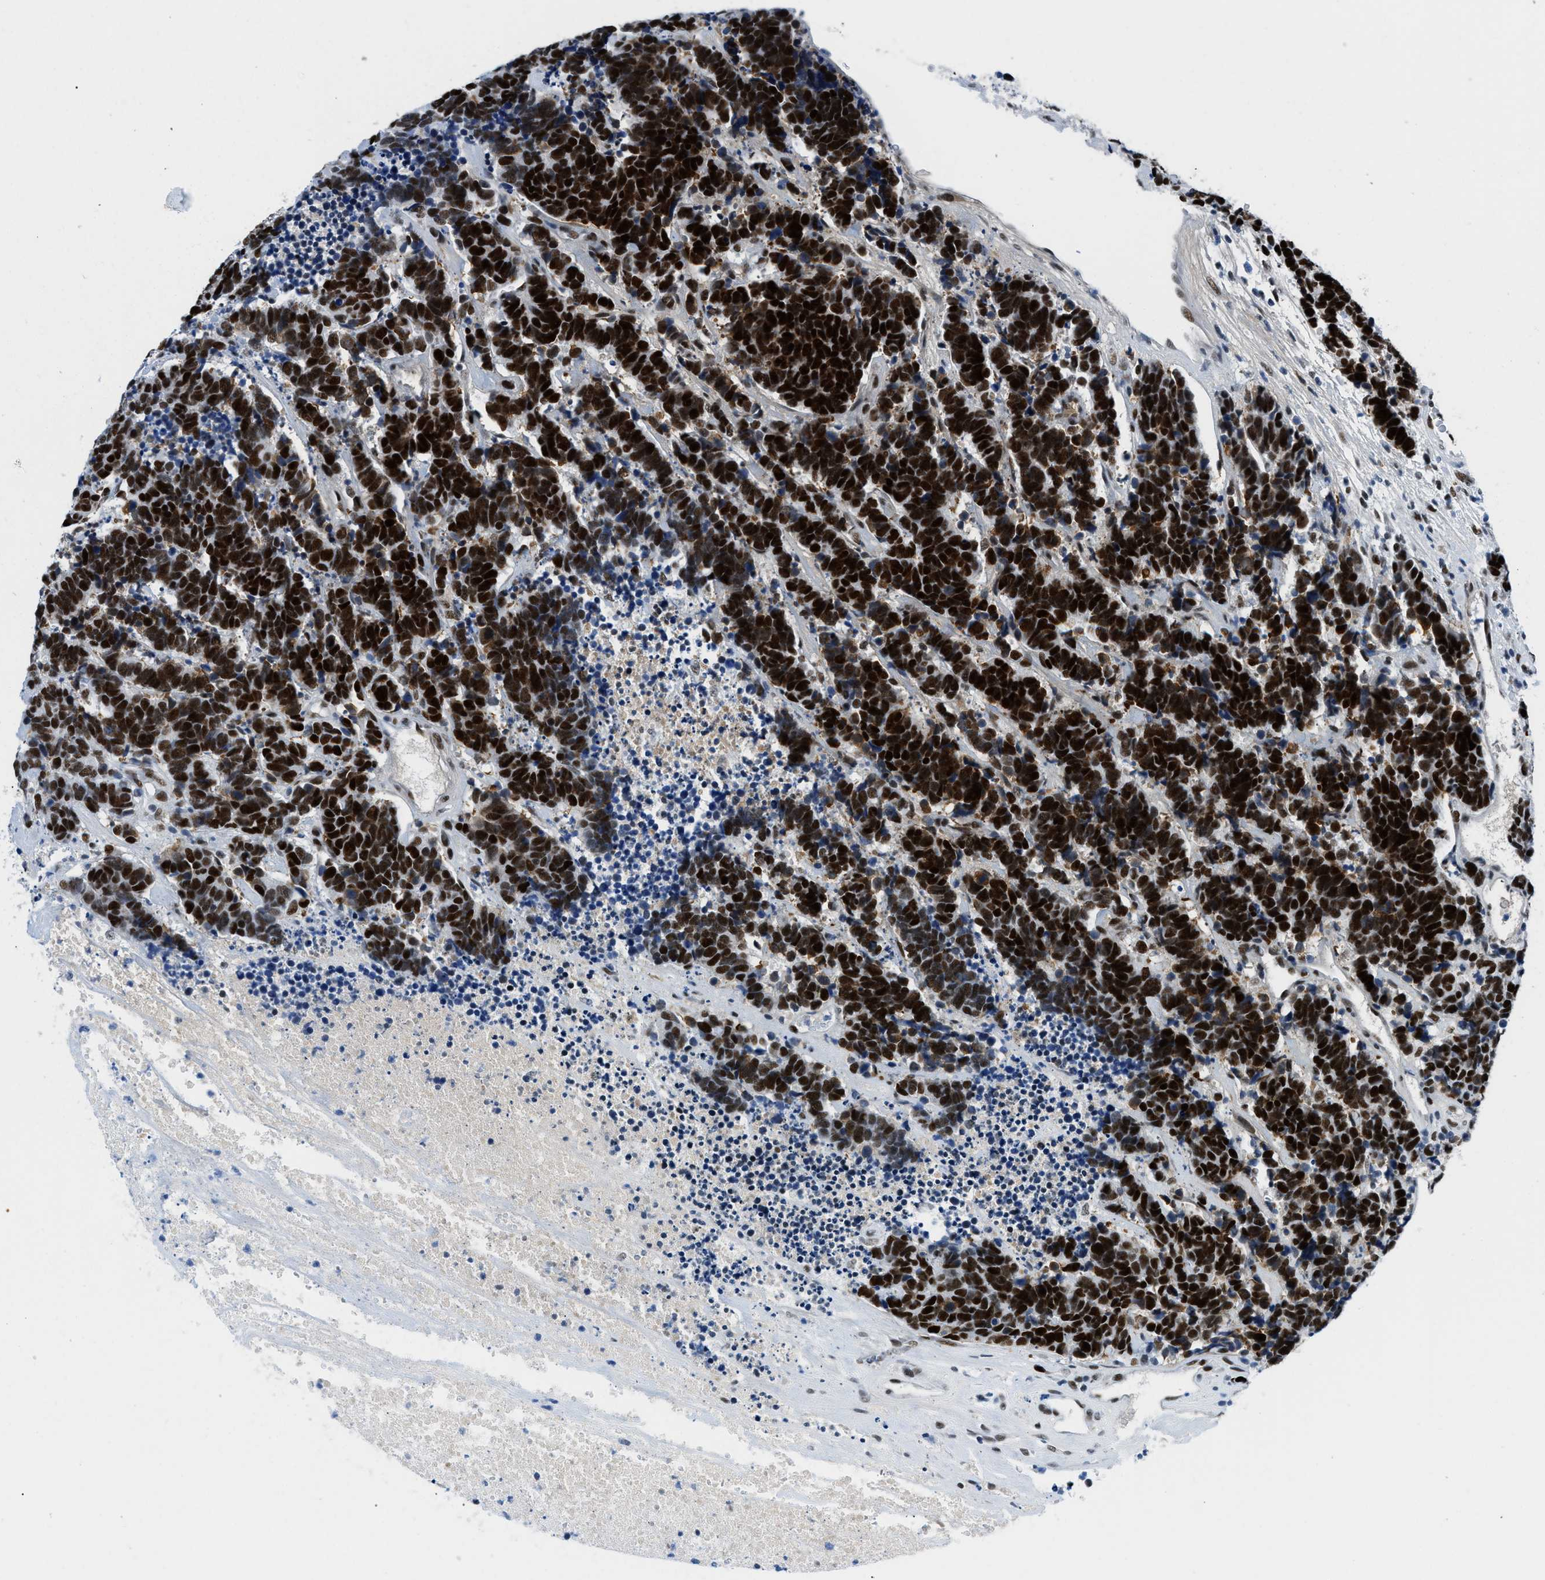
{"staining": {"intensity": "strong", "quantity": ">75%", "location": "nuclear"}, "tissue": "carcinoid", "cell_type": "Tumor cells", "image_type": "cancer", "snomed": [{"axis": "morphology", "description": "Carcinoma, NOS"}, {"axis": "morphology", "description": "Carcinoid, malignant, NOS"}, {"axis": "topography", "description": "Urinary bladder"}], "caption": "Human carcinoid stained with a protein marker demonstrates strong staining in tumor cells.", "gene": "SMARCAD1", "patient": {"sex": "male", "age": 57}}